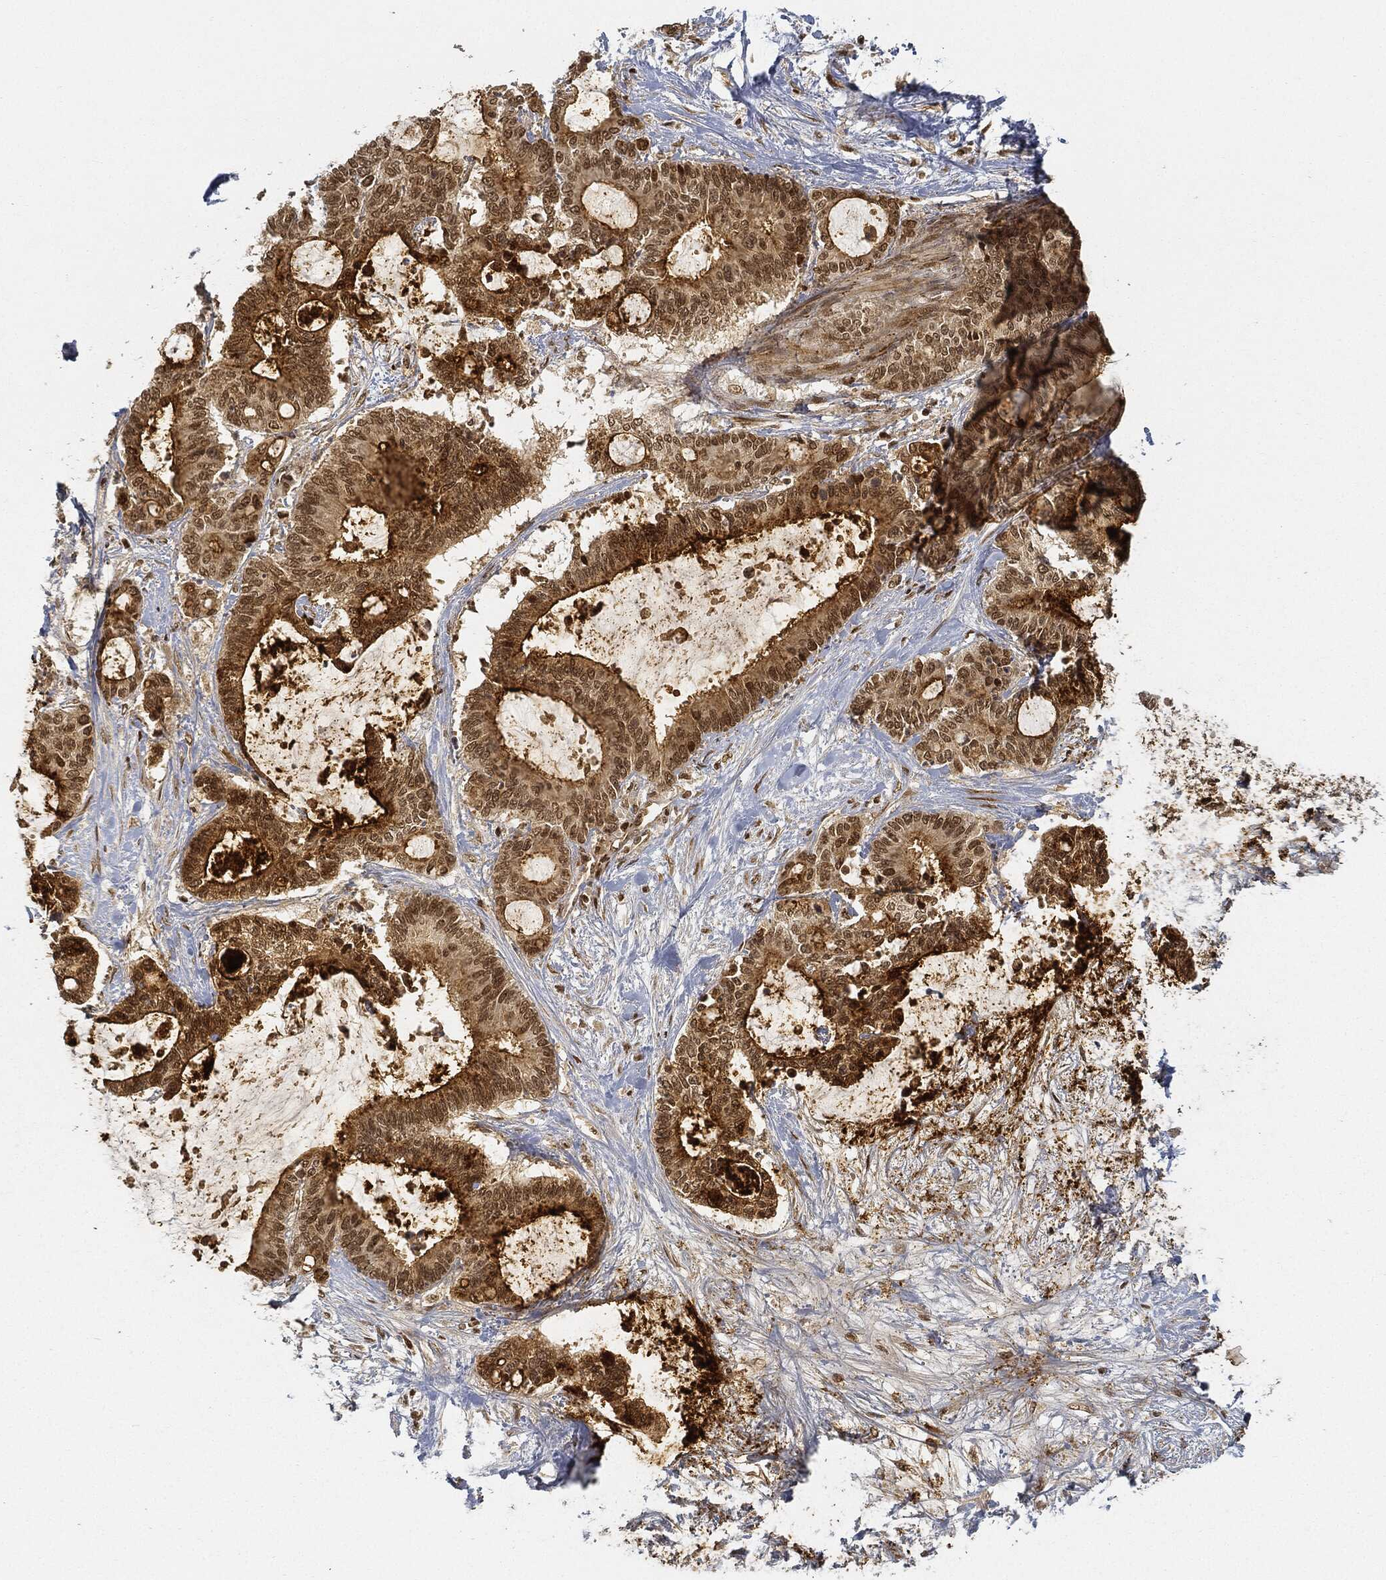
{"staining": {"intensity": "moderate", "quantity": "25%-75%", "location": "cytoplasmic/membranous,nuclear"}, "tissue": "liver cancer", "cell_type": "Tumor cells", "image_type": "cancer", "snomed": [{"axis": "morphology", "description": "Cholangiocarcinoma"}, {"axis": "topography", "description": "Liver"}], "caption": "A histopathology image showing moderate cytoplasmic/membranous and nuclear staining in about 25%-75% of tumor cells in liver cholangiocarcinoma, as visualized by brown immunohistochemical staining.", "gene": "CIB1", "patient": {"sex": "female", "age": 73}}